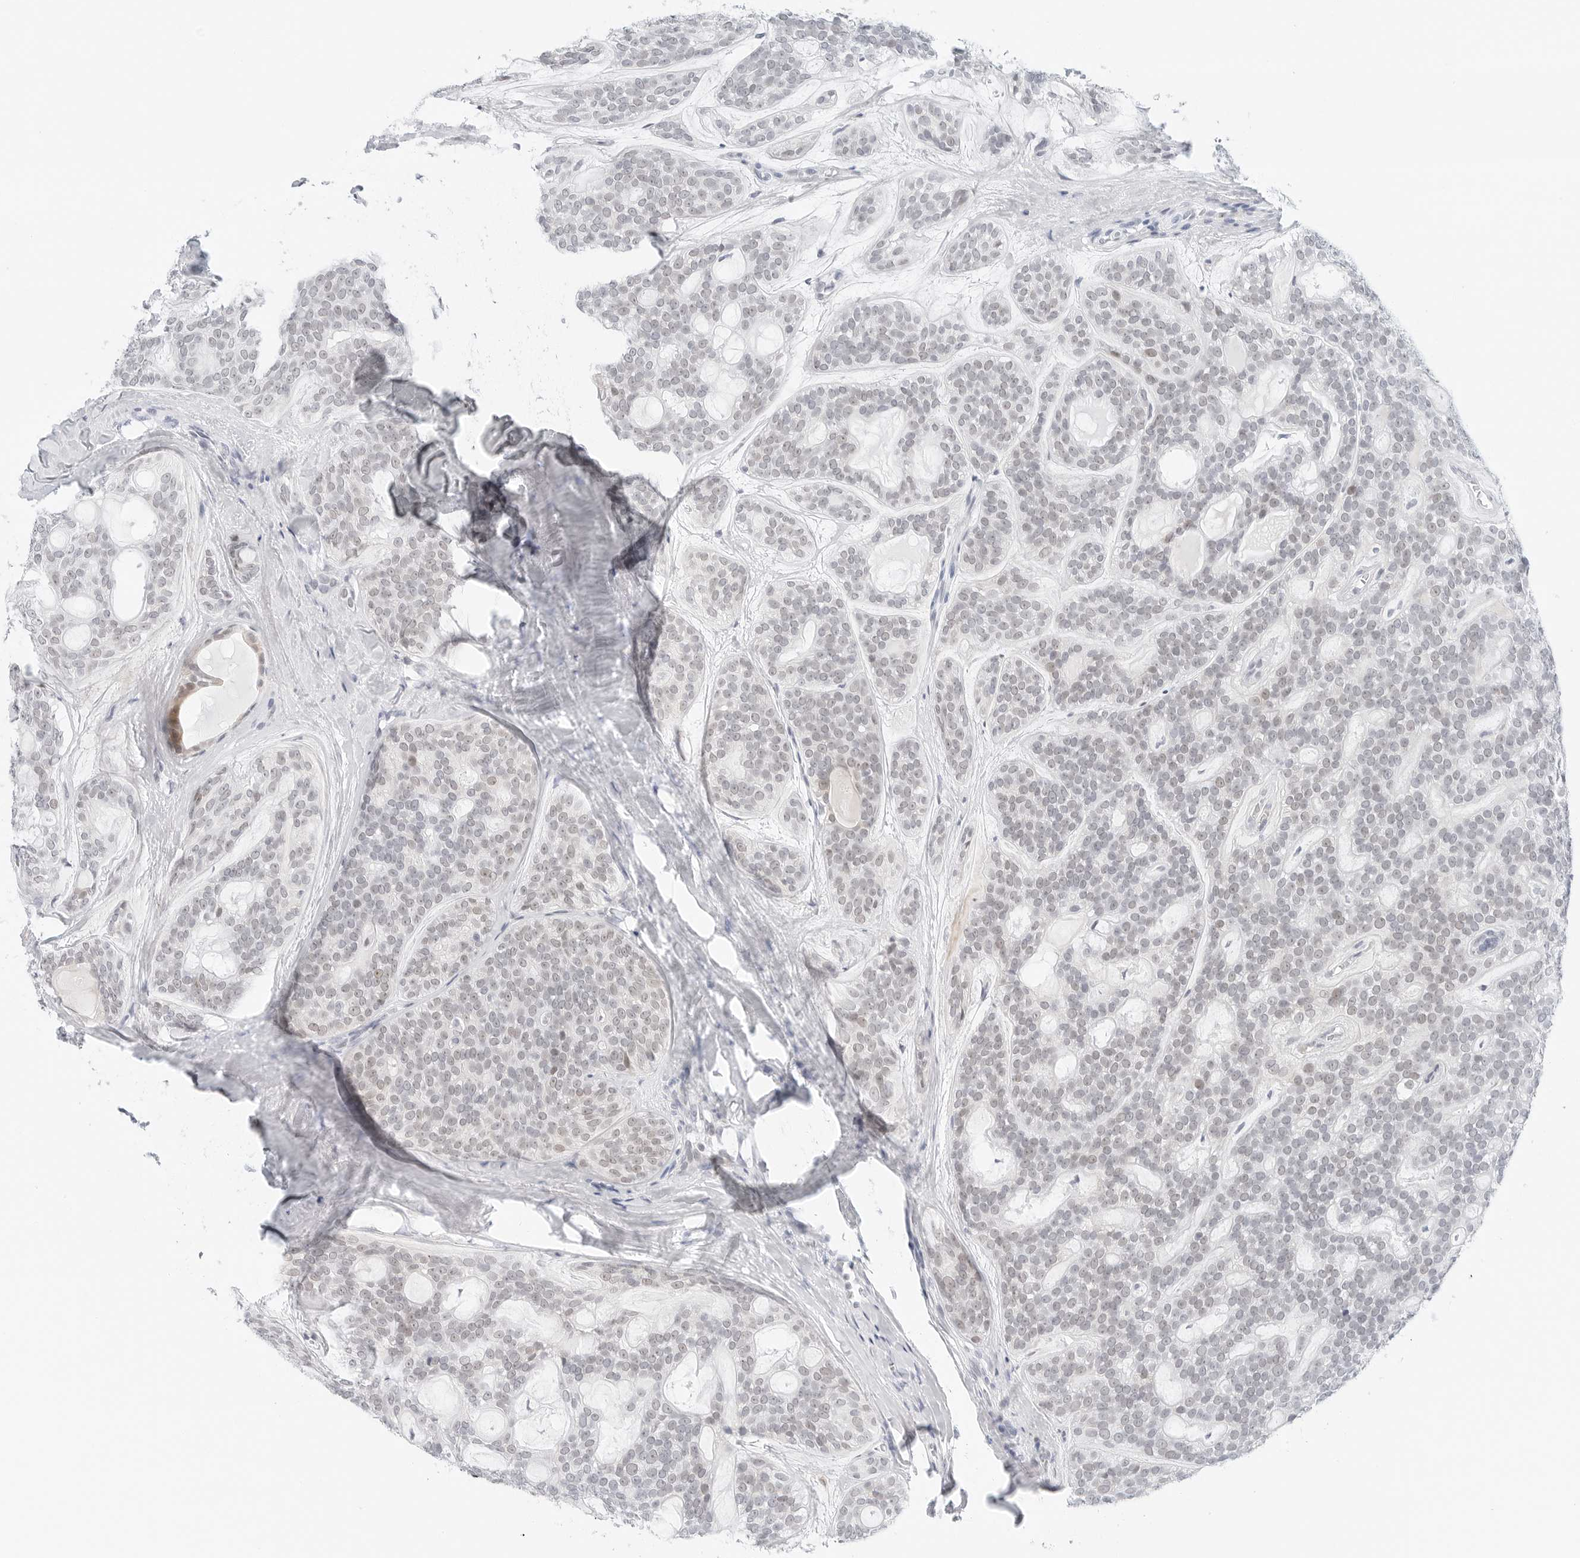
{"staining": {"intensity": "weak", "quantity": "<25%", "location": "nuclear"}, "tissue": "head and neck cancer", "cell_type": "Tumor cells", "image_type": "cancer", "snomed": [{"axis": "morphology", "description": "Adenocarcinoma, NOS"}, {"axis": "topography", "description": "Head-Neck"}], "caption": "Immunohistochemistry (IHC) micrograph of neoplastic tissue: head and neck cancer (adenocarcinoma) stained with DAB demonstrates no significant protein expression in tumor cells. The staining is performed using DAB brown chromogen with nuclei counter-stained in using hematoxylin.", "gene": "TSEN2", "patient": {"sex": "male", "age": 66}}